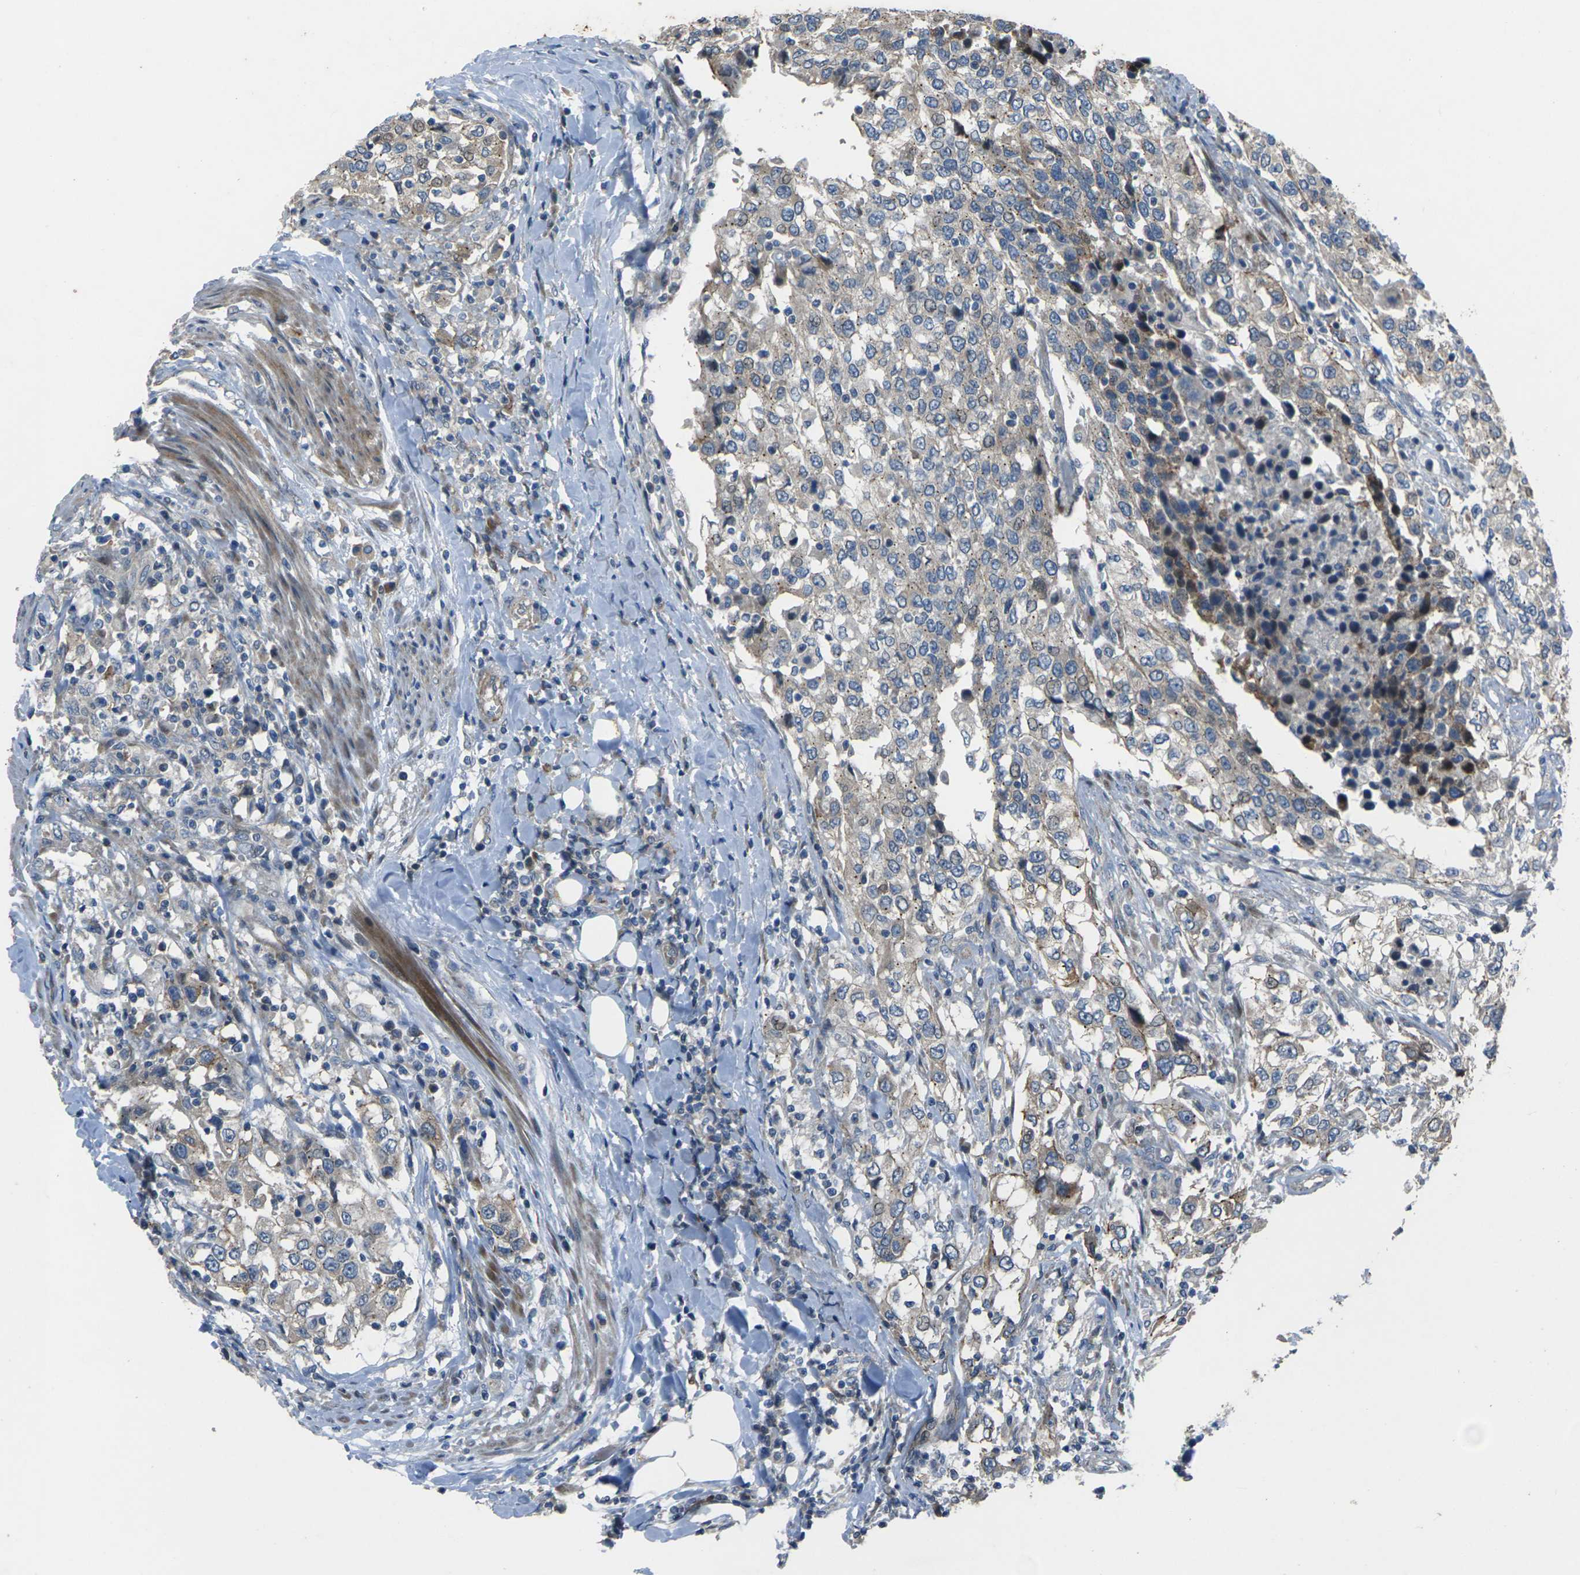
{"staining": {"intensity": "weak", "quantity": "<25%", "location": "cytoplasmic/membranous"}, "tissue": "urothelial cancer", "cell_type": "Tumor cells", "image_type": "cancer", "snomed": [{"axis": "morphology", "description": "Urothelial carcinoma, High grade"}, {"axis": "topography", "description": "Urinary bladder"}], "caption": "Immunohistochemistry (IHC) of human urothelial cancer displays no expression in tumor cells.", "gene": "EDNRA", "patient": {"sex": "female", "age": 56}}